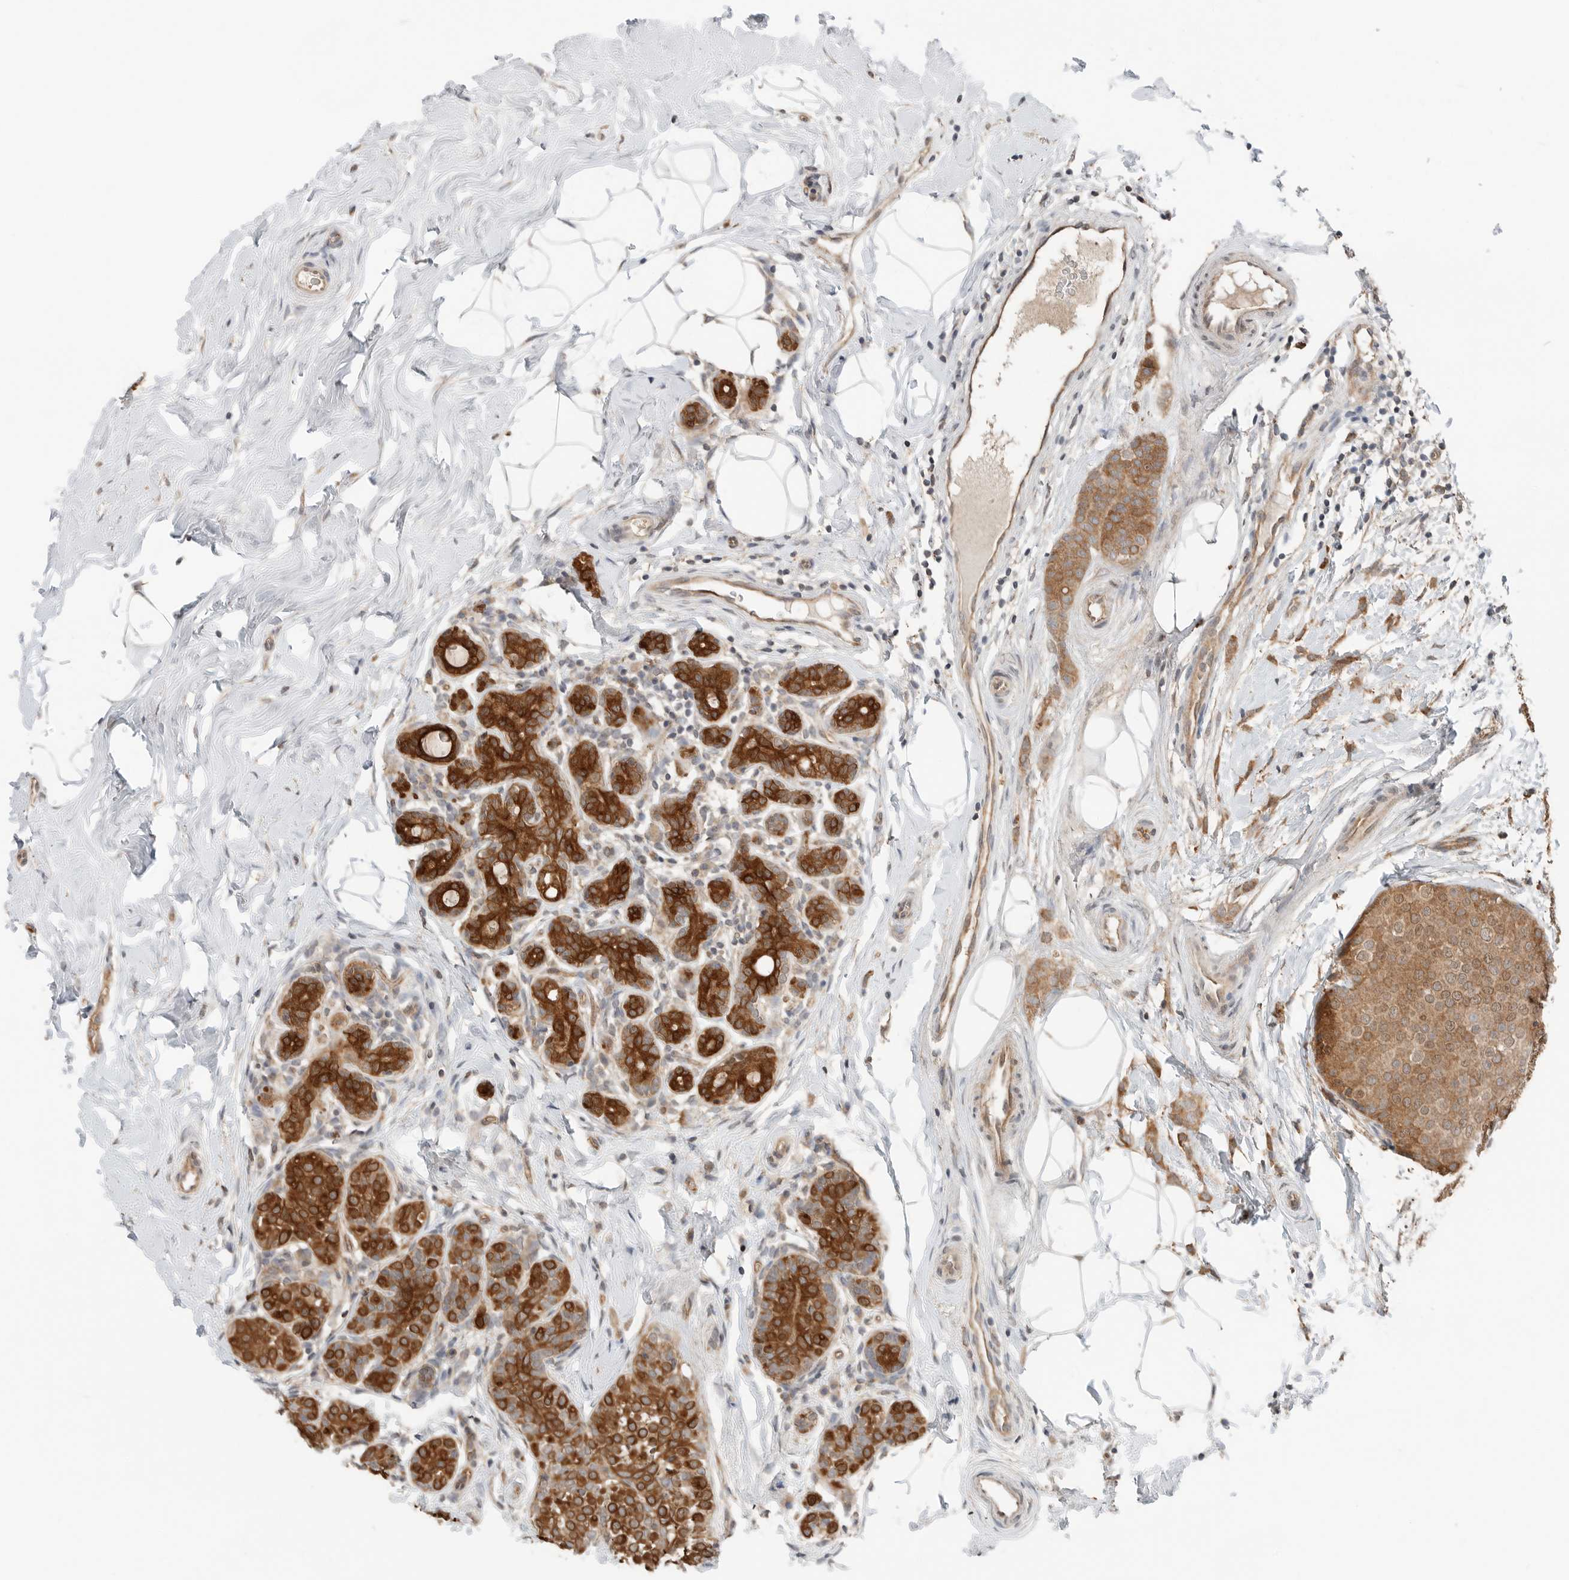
{"staining": {"intensity": "moderate", "quantity": ">75%", "location": "cytoplasmic/membranous"}, "tissue": "breast cancer", "cell_type": "Tumor cells", "image_type": "cancer", "snomed": [{"axis": "morphology", "description": "Lobular carcinoma, in situ"}, {"axis": "morphology", "description": "Lobular carcinoma"}, {"axis": "topography", "description": "Breast"}], "caption": "Immunohistochemistry micrograph of human breast cancer (lobular carcinoma in situ) stained for a protein (brown), which shows medium levels of moderate cytoplasmic/membranous expression in approximately >75% of tumor cells.", "gene": "XPNPEP1", "patient": {"sex": "female", "age": 41}}